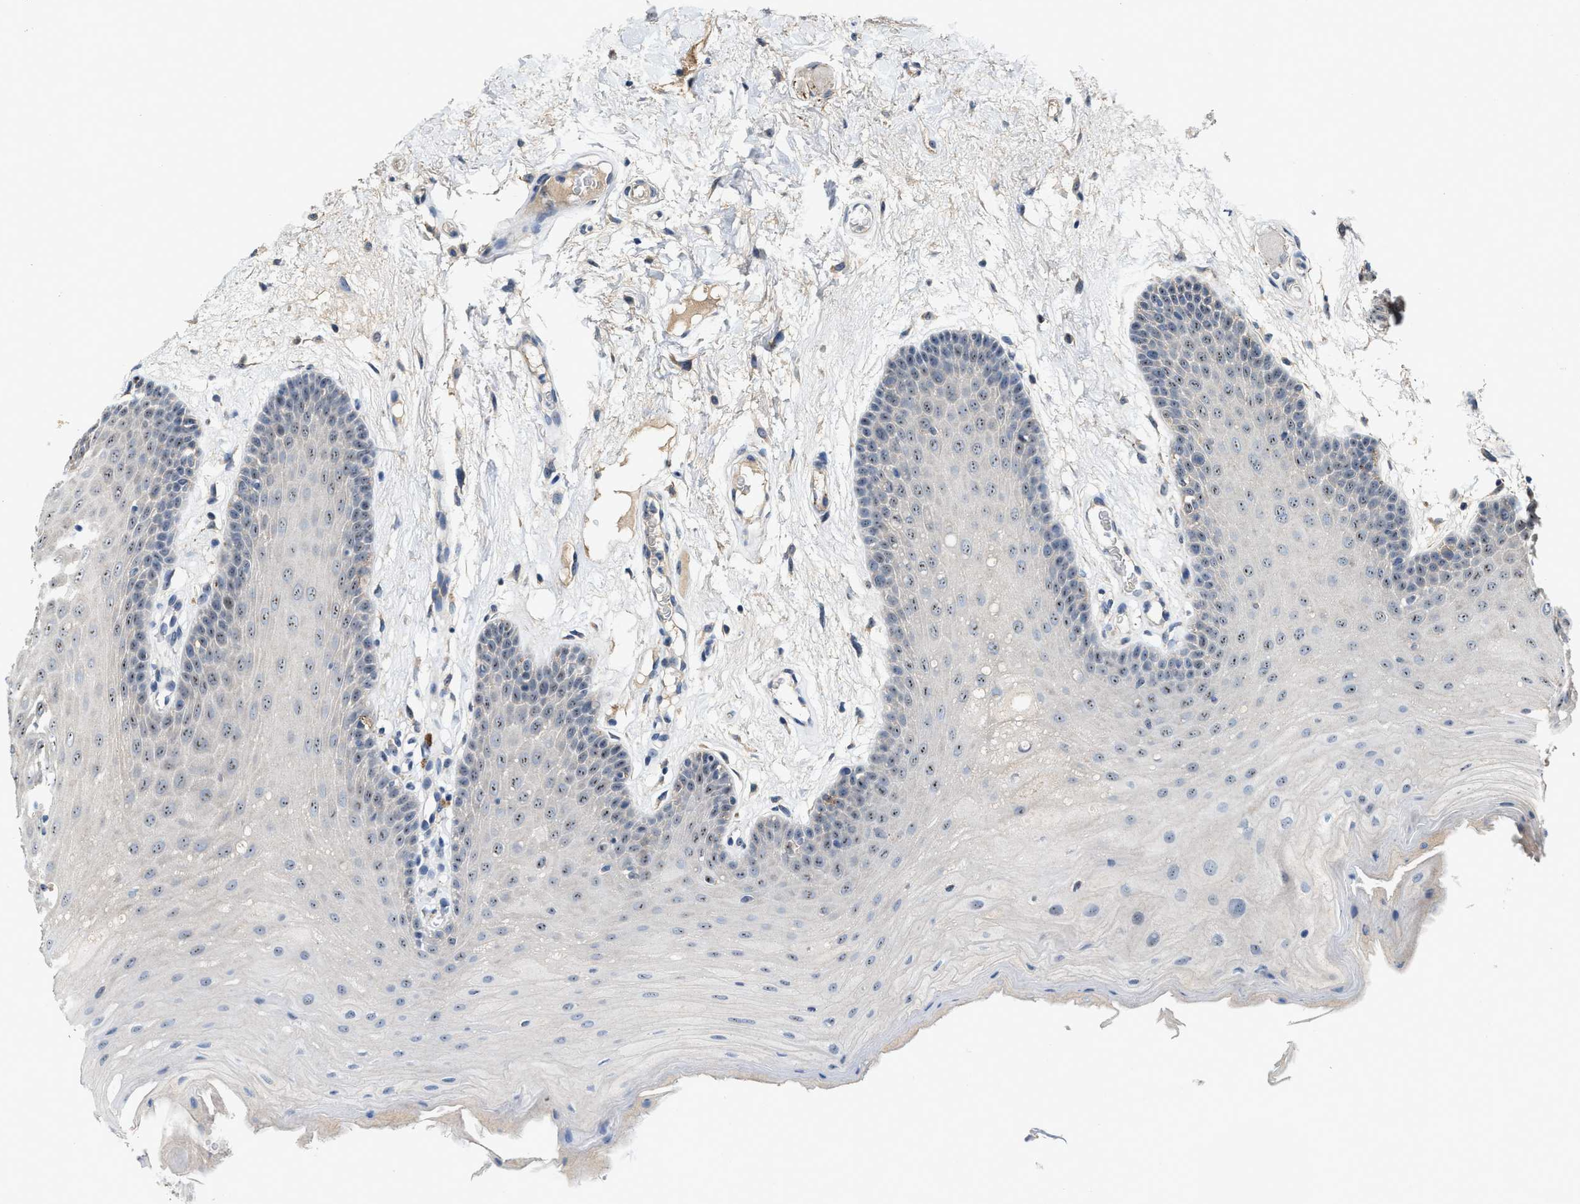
{"staining": {"intensity": "moderate", "quantity": ">75%", "location": "nuclear"}, "tissue": "oral mucosa", "cell_type": "Squamous epithelial cells", "image_type": "normal", "snomed": [{"axis": "morphology", "description": "Normal tissue, NOS"}, {"axis": "morphology", "description": "Squamous cell carcinoma, NOS"}, {"axis": "topography", "description": "Oral tissue"}, {"axis": "topography", "description": "Head-Neck"}], "caption": "High-power microscopy captured an immunohistochemistry micrograph of unremarkable oral mucosa, revealing moderate nuclear expression in approximately >75% of squamous epithelial cells.", "gene": "ZNF783", "patient": {"sex": "male", "age": 71}}